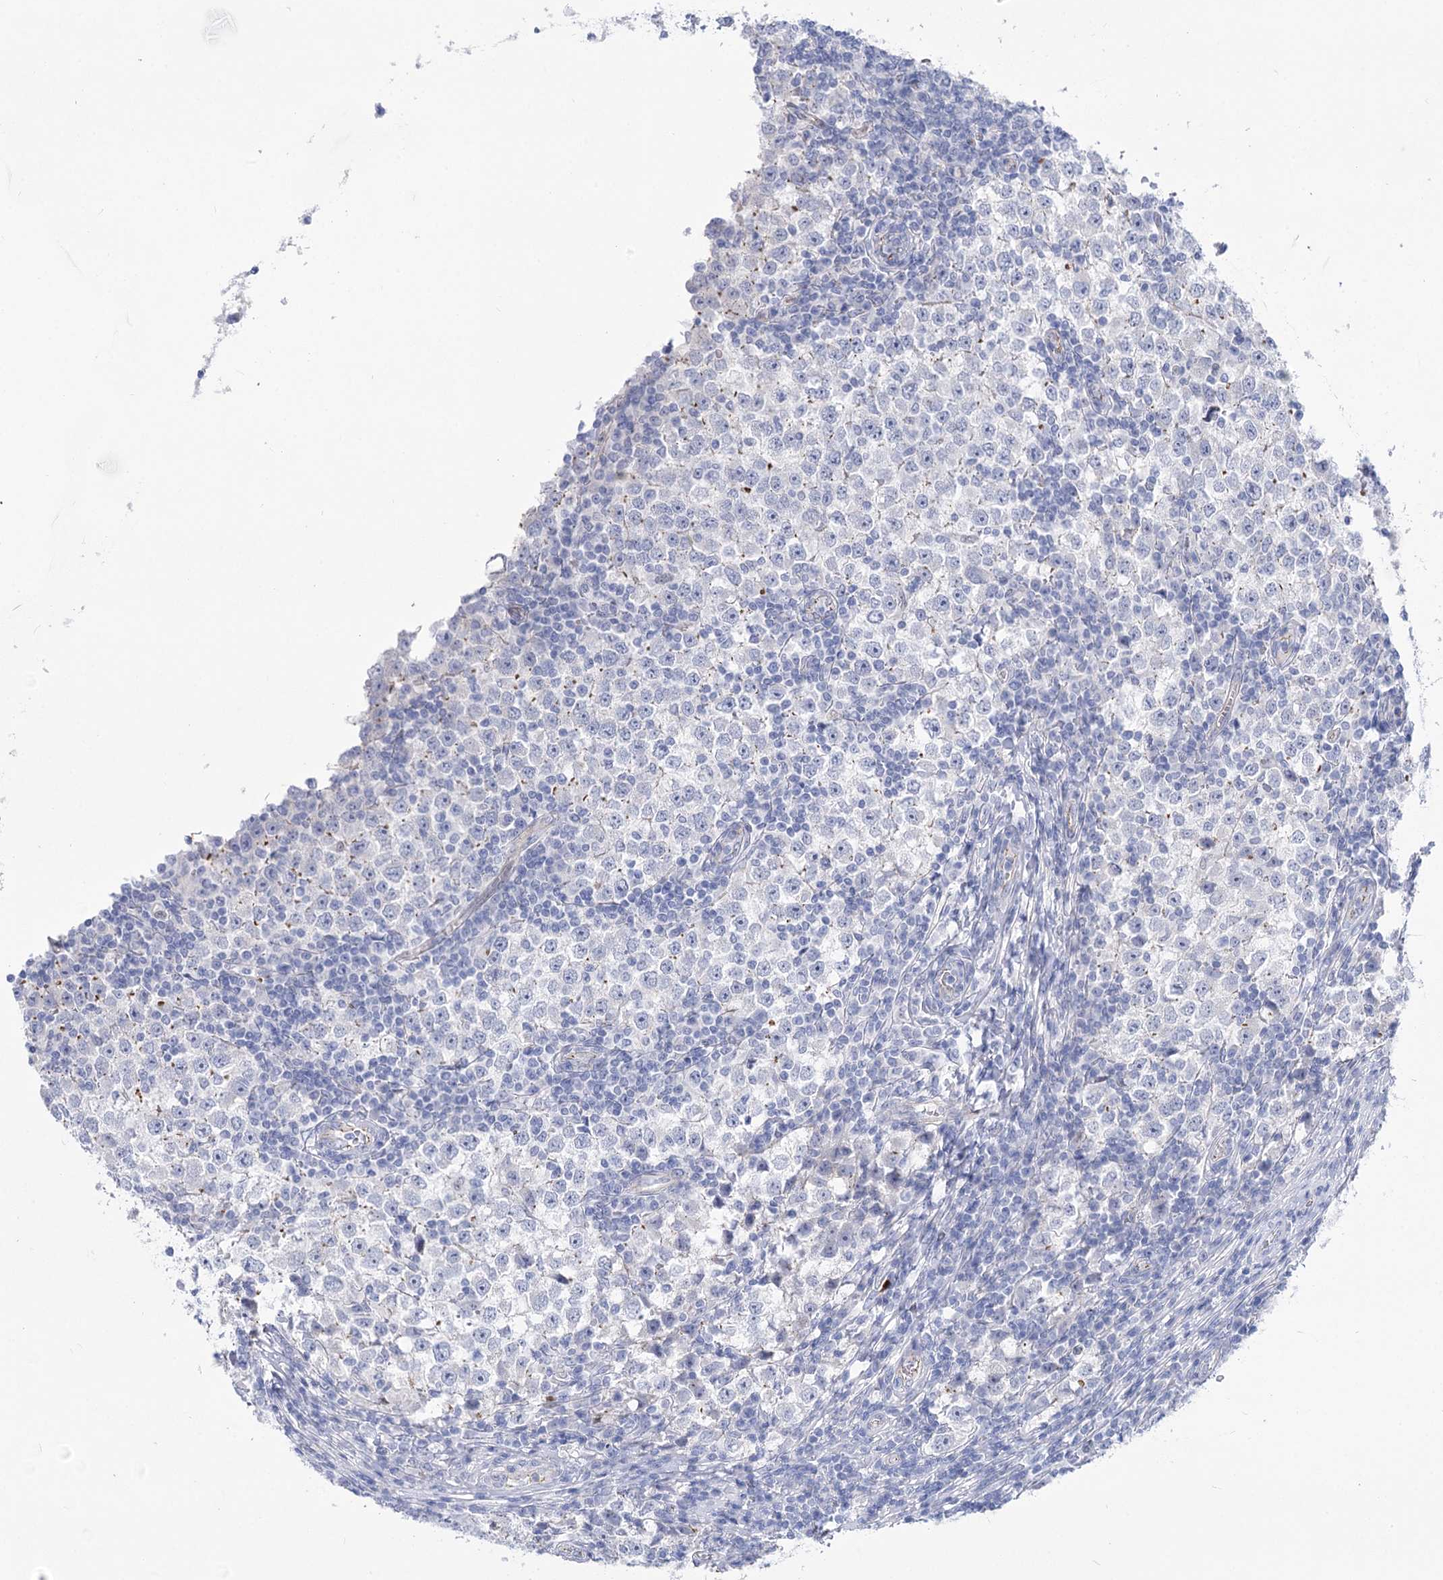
{"staining": {"intensity": "negative", "quantity": "none", "location": "none"}, "tissue": "testis cancer", "cell_type": "Tumor cells", "image_type": "cancer", "snomed": [{"axis": "morphology", "description": "Seminoma, NOS"}, {"axis": "topography", "description": "Testis"}], "caption": "Immunohistochemical staining of human seminoma (testis) demonstrates no significant staining in tumor cells. The staining was performed using DAB to visualize the protein expression in brown, while the nuclei were stained in blue with hematoxylin (Magnification: 20x).", "gene": "NRAP", "patient": {"sex": "male", "age": 65}}